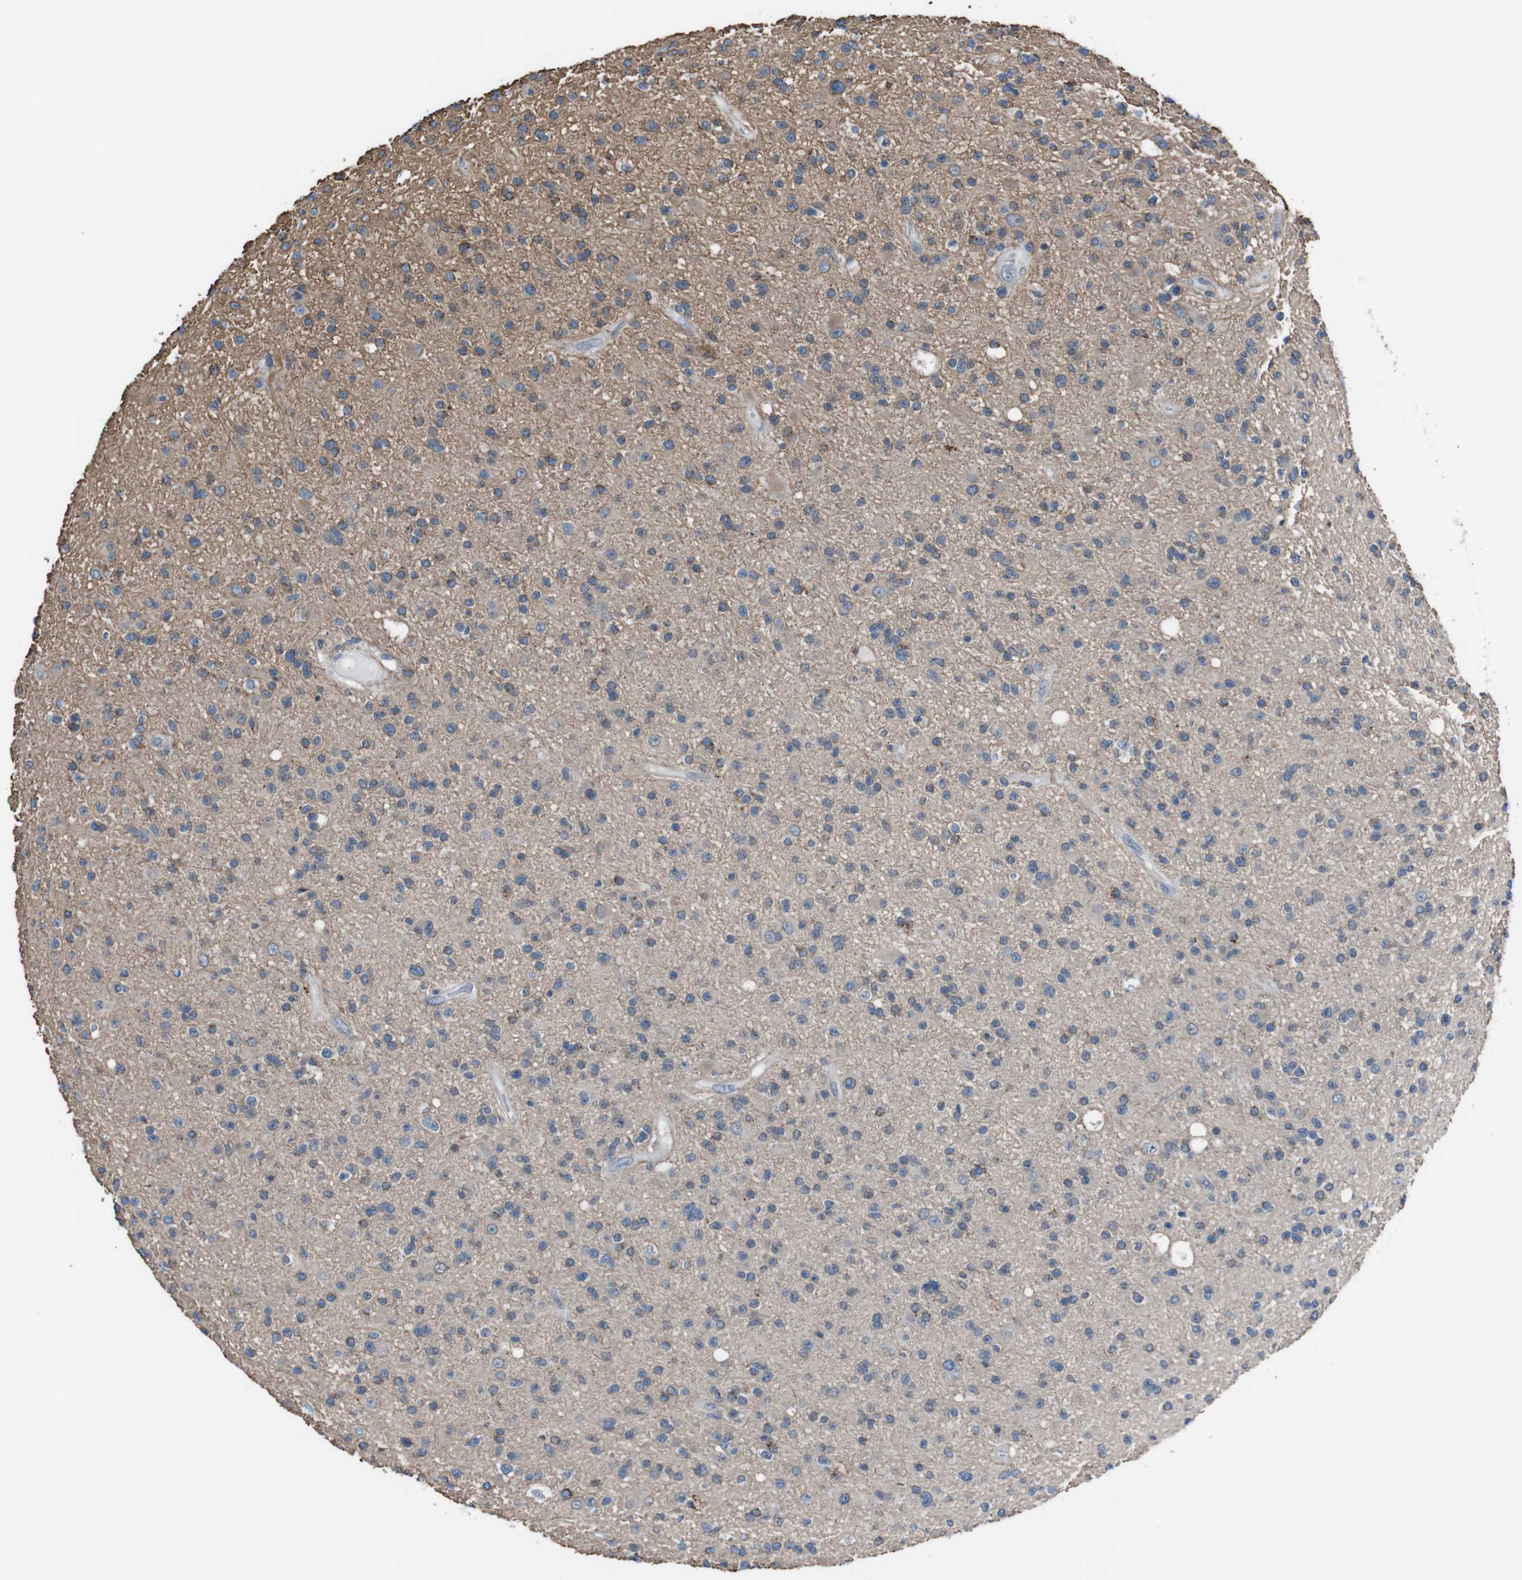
{"staining": {"intensity": "negative", "quantity": "none", "location": "none"}, "tissue": "glioma", "cell_type": "Tumor cells", "image_type": "cancer", "snomed": [{"axis": "morphology", "description": "Glioma, malignant, High grade"}, {"axis": "topography", "description": "Brain"}], "caption": "Protein analysis of glioma exhibits no significant expression in tumor cells.", "gene": "CDH22", "patient": {"sex": "male", "age": 33}}